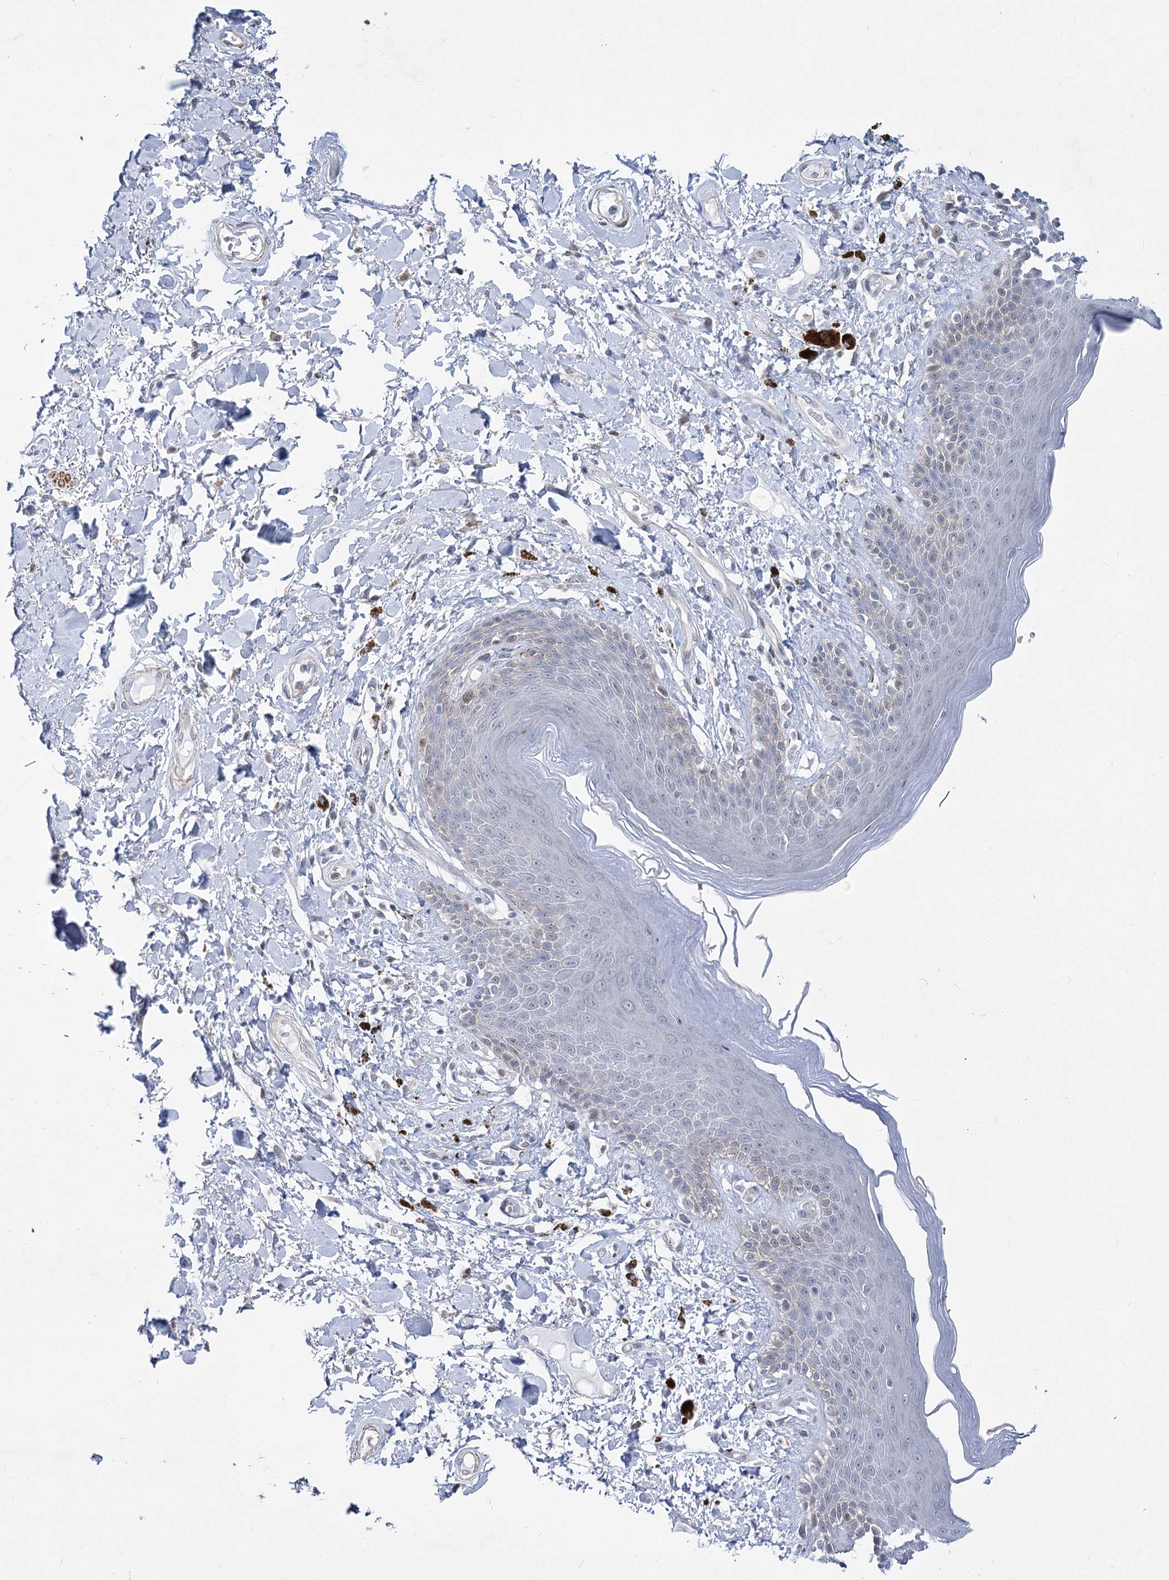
{"staining": {"intensity": "negative", "quantity": "none", "location": "none"}, "tissue": "skin", "cell_type": "Epidermal cells", "image_type": "normal", "snomed": [{"axis": "morphology", "description": "Normal tissue, NOS"}, {"axis": "topography", "description": "Anal"}], "caption": "Immunohistochemistry micrograph of normal skin: skin stained with DAB displays no significant protein positivity in epidermal cells. (Brightfield microscopy of DAB (3,3'-diaminobenzidine) immunohistochemistry at high magnification).", "gene": "ARSI", "patient": {"sex": "female", "age": 78}}